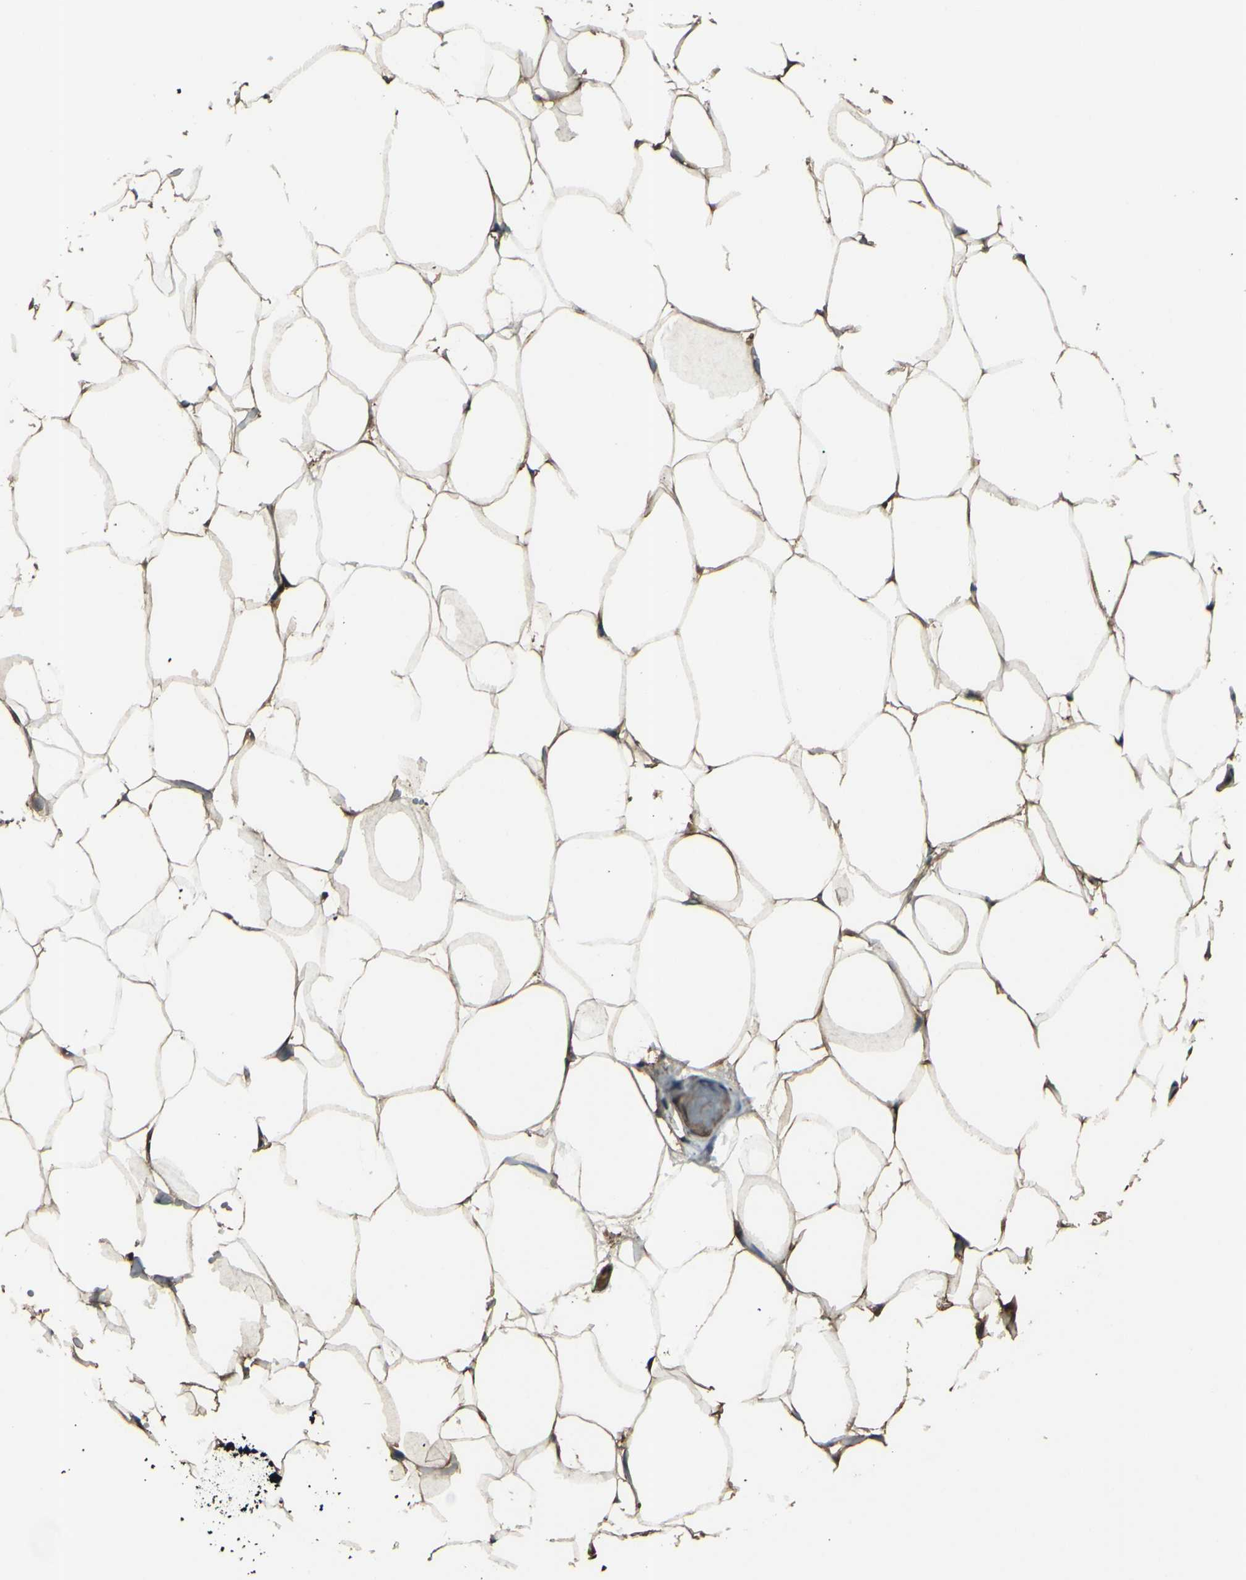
{"staining": {"intensity": "moderate", "quantity": ">75%", "location": "cytoplasmic/membranous"}, "tissue": "adipose tissue", "cell_type": "Adipocytes", "image_type": "normal", "snomed": [{"axis": "morphology", "description": "Normal tissue, NOS"}, {"axis": "topography", "description": "Breast"}, {"axis": "topography", "description": "Adipose tissue"}], "caption": "Immunohistochemistry (IHC) micrograph of normal adipose tissue: human adipose tissue stained using immunohistochemistry (IHC) exhibits medium levels of moderate protein expression localized specifically in the cytoplasmic/membranous of adipocytes, appearing as a cytoplasmic/membranous brown color.", "gene": "GNAS", "patient": {"sex": "female", "age": 25}}